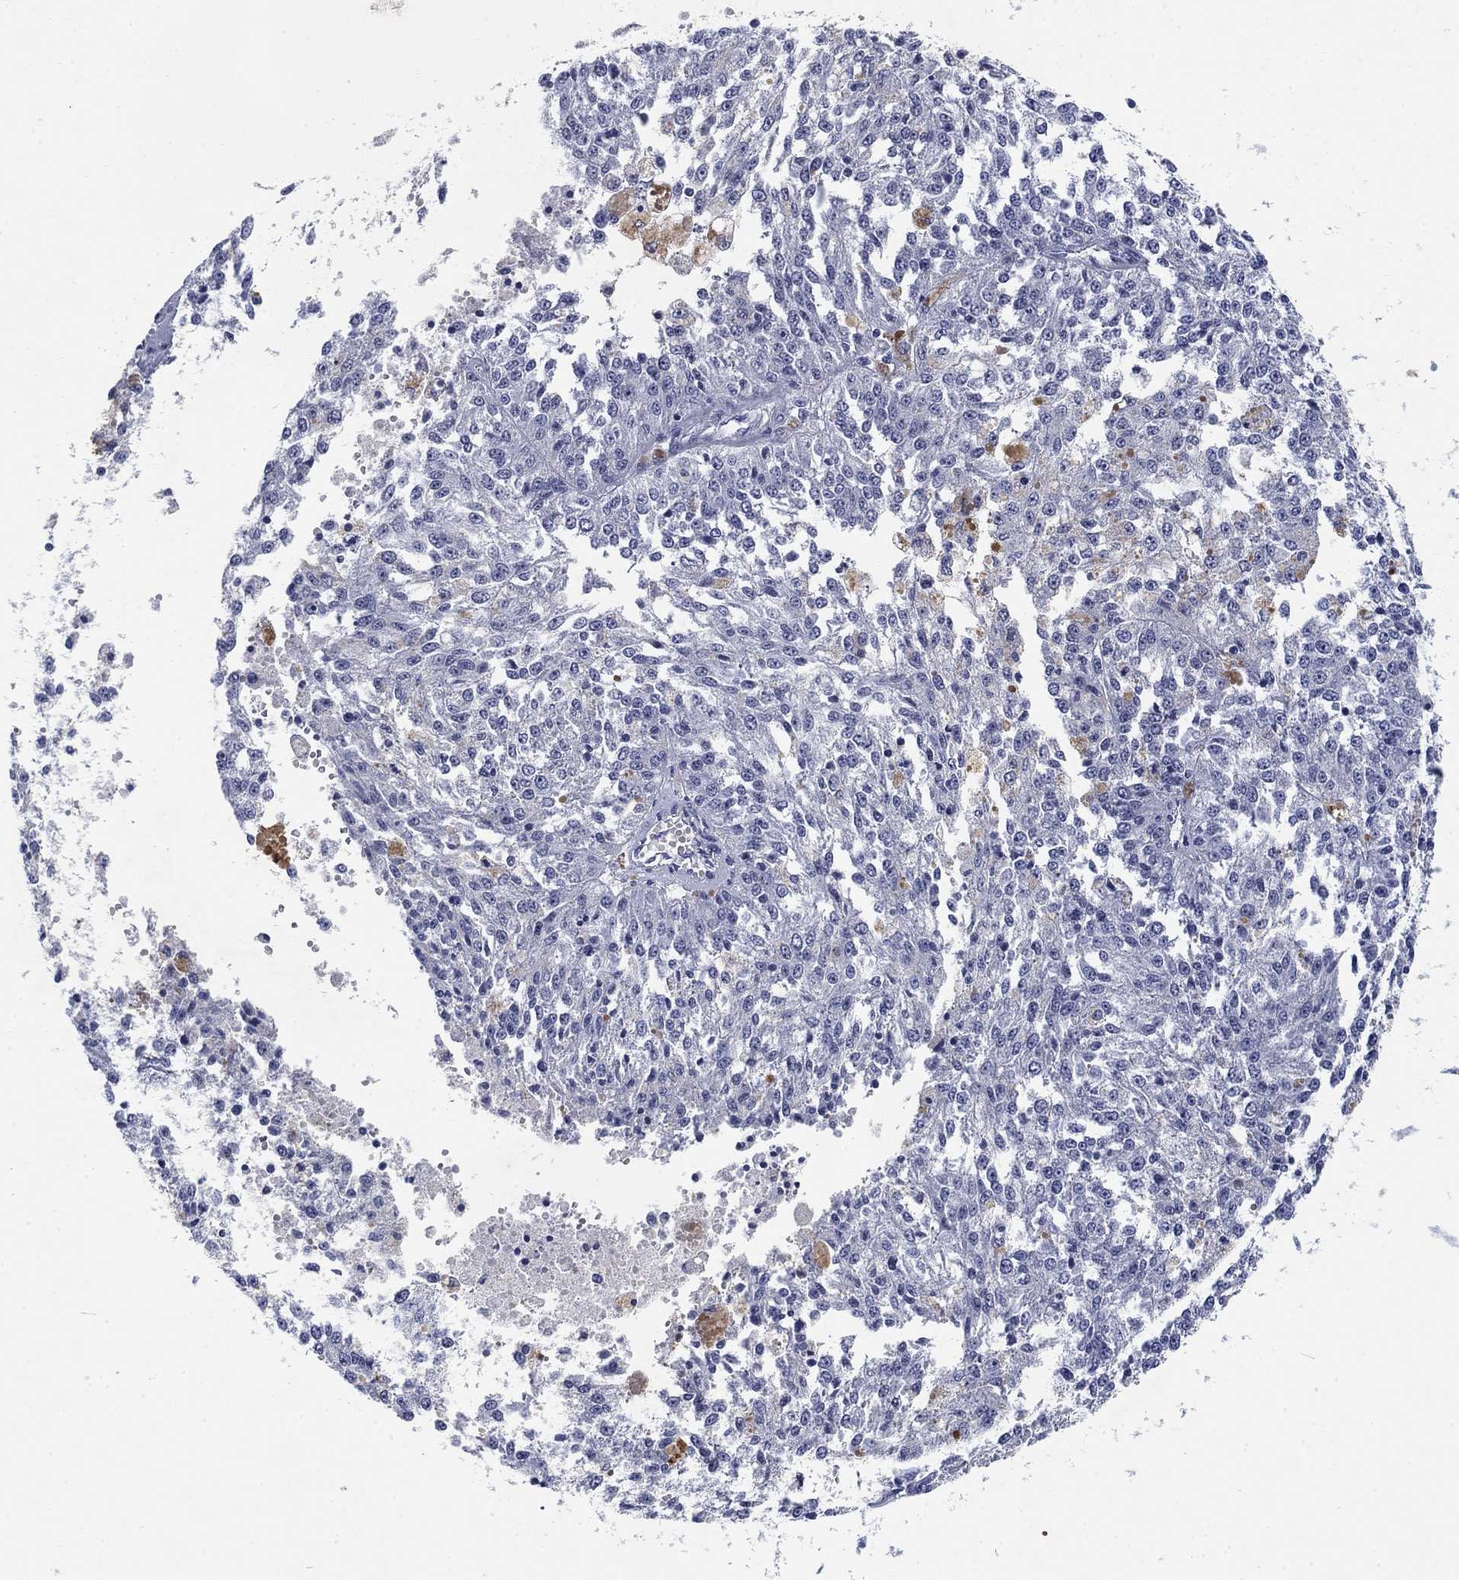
{"staining": {"intensity": "negative", "quantity": "none", "location": "none"}, "tissue": "melanoma", "cell_type": "Tumor cells", "image_type": "cancer", "snomed": [{"axis": "morphology", "description": "Malignant melanoma, Metastatic site"}, {"axis": "topography", "description": "Lymph node"}], "caption": "Immunohistochemical staining of human melanoma shows no significant positivity in tumor cells. (Brightfield microscopy of DAB IHC at high magnification).", "gene": "OTUB2", "patient": {"sex": "female", "age": 64}}